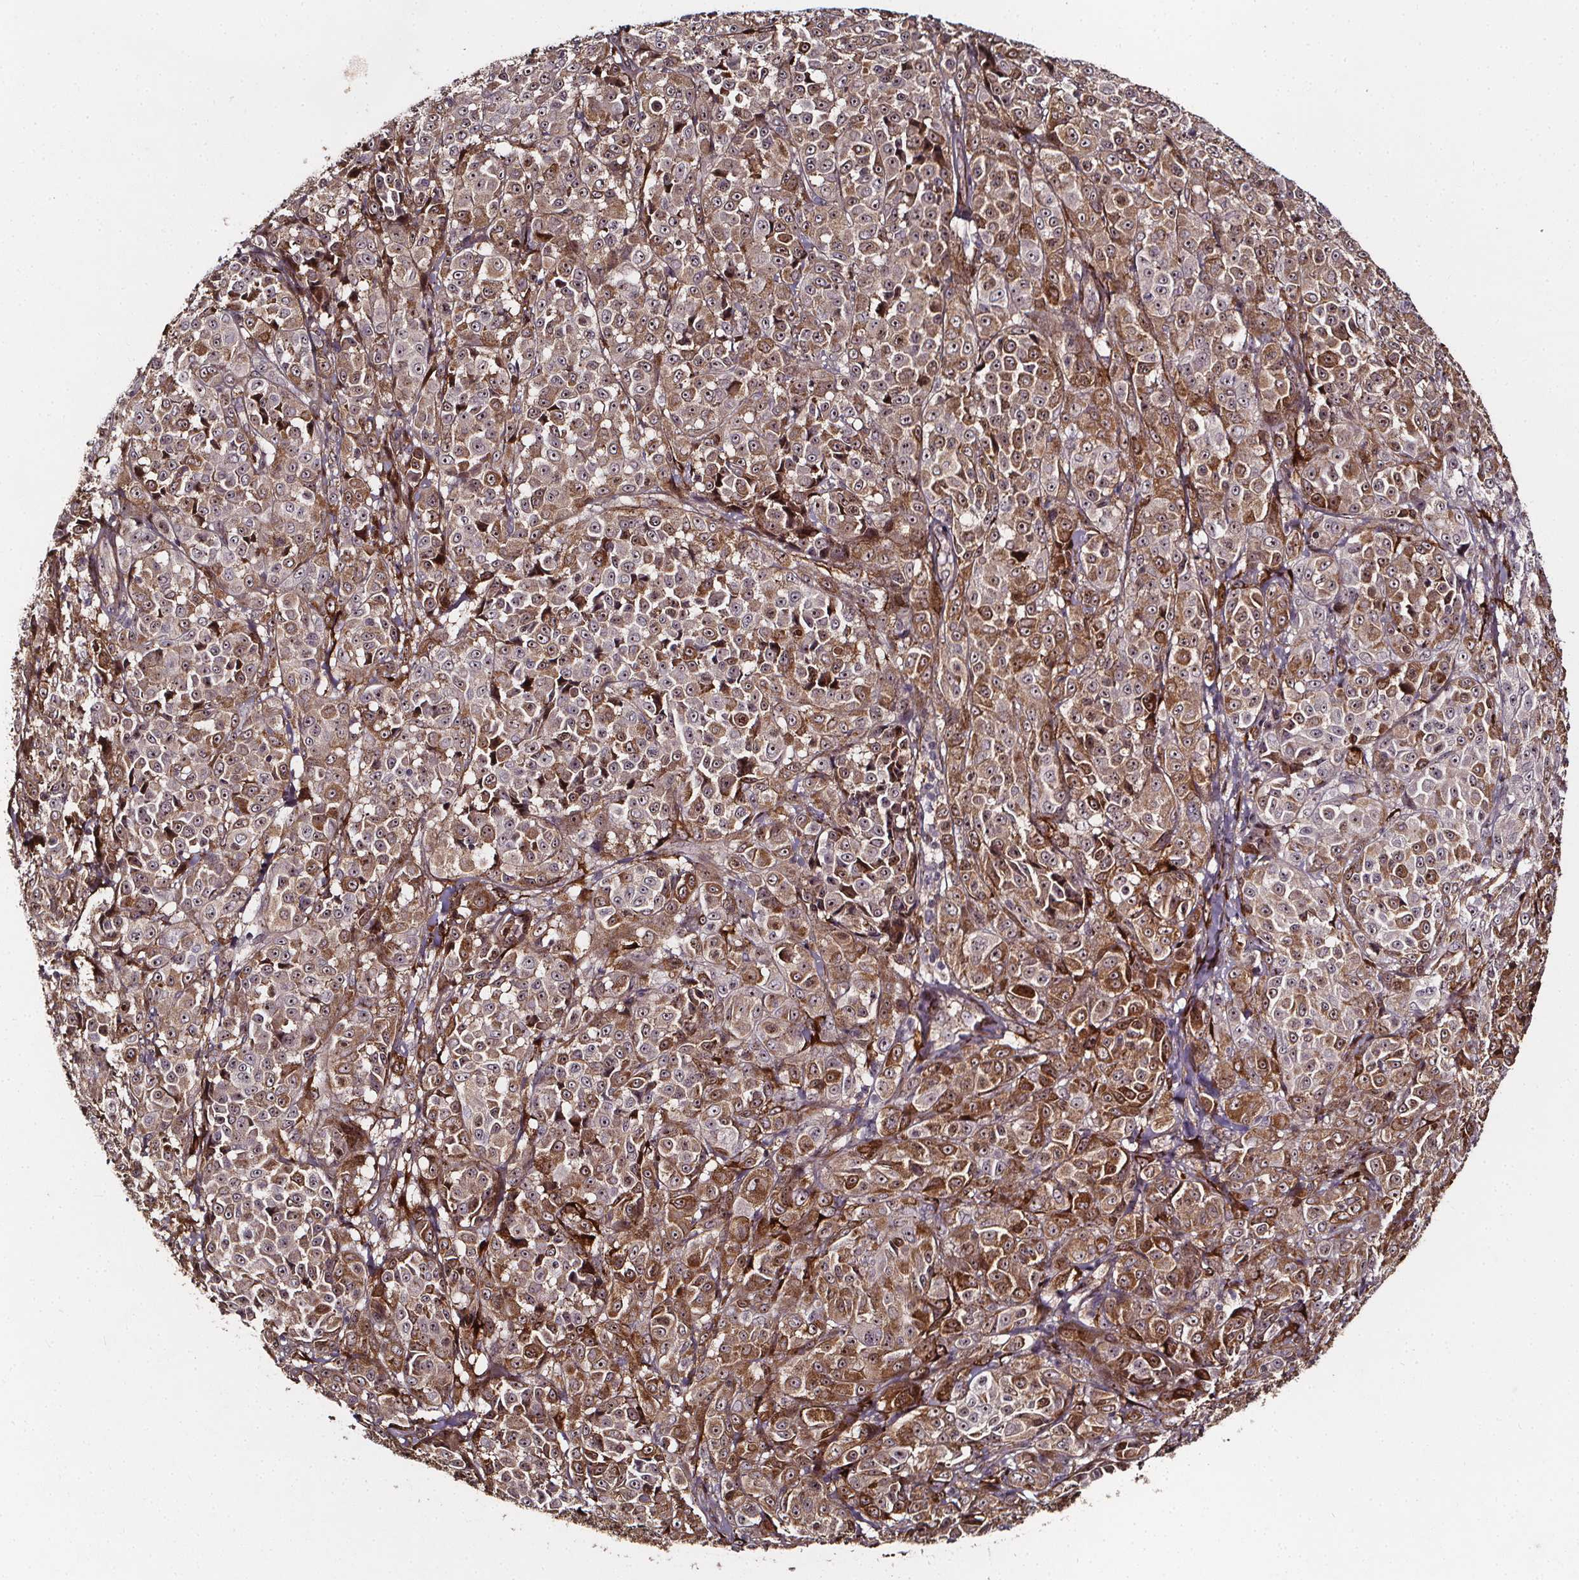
{"staining": {"intensity": "moderate", "quantity": "25%-75%", "location": "cytoplasmic/membranous,nuclear"}, "tissue": "melanoma", "cell_type": "Tumor cells", "image_type": "cancer", "snomed": [{"axis": "morphology", "description": "Malignant melanoma, NOS"}, {"axis": "topography", "description": "Skin"}], "caption": "An immunohistochemistry (IHC) micrograph of tumor tissue is shown. Protein staining in brown highlights moderate cytoplasmic/membranous and nuclear positivity in malignant melanoma within tumor cells.", "gene": "AEBP1", "patient": {"sex": "male", "age": 89}}